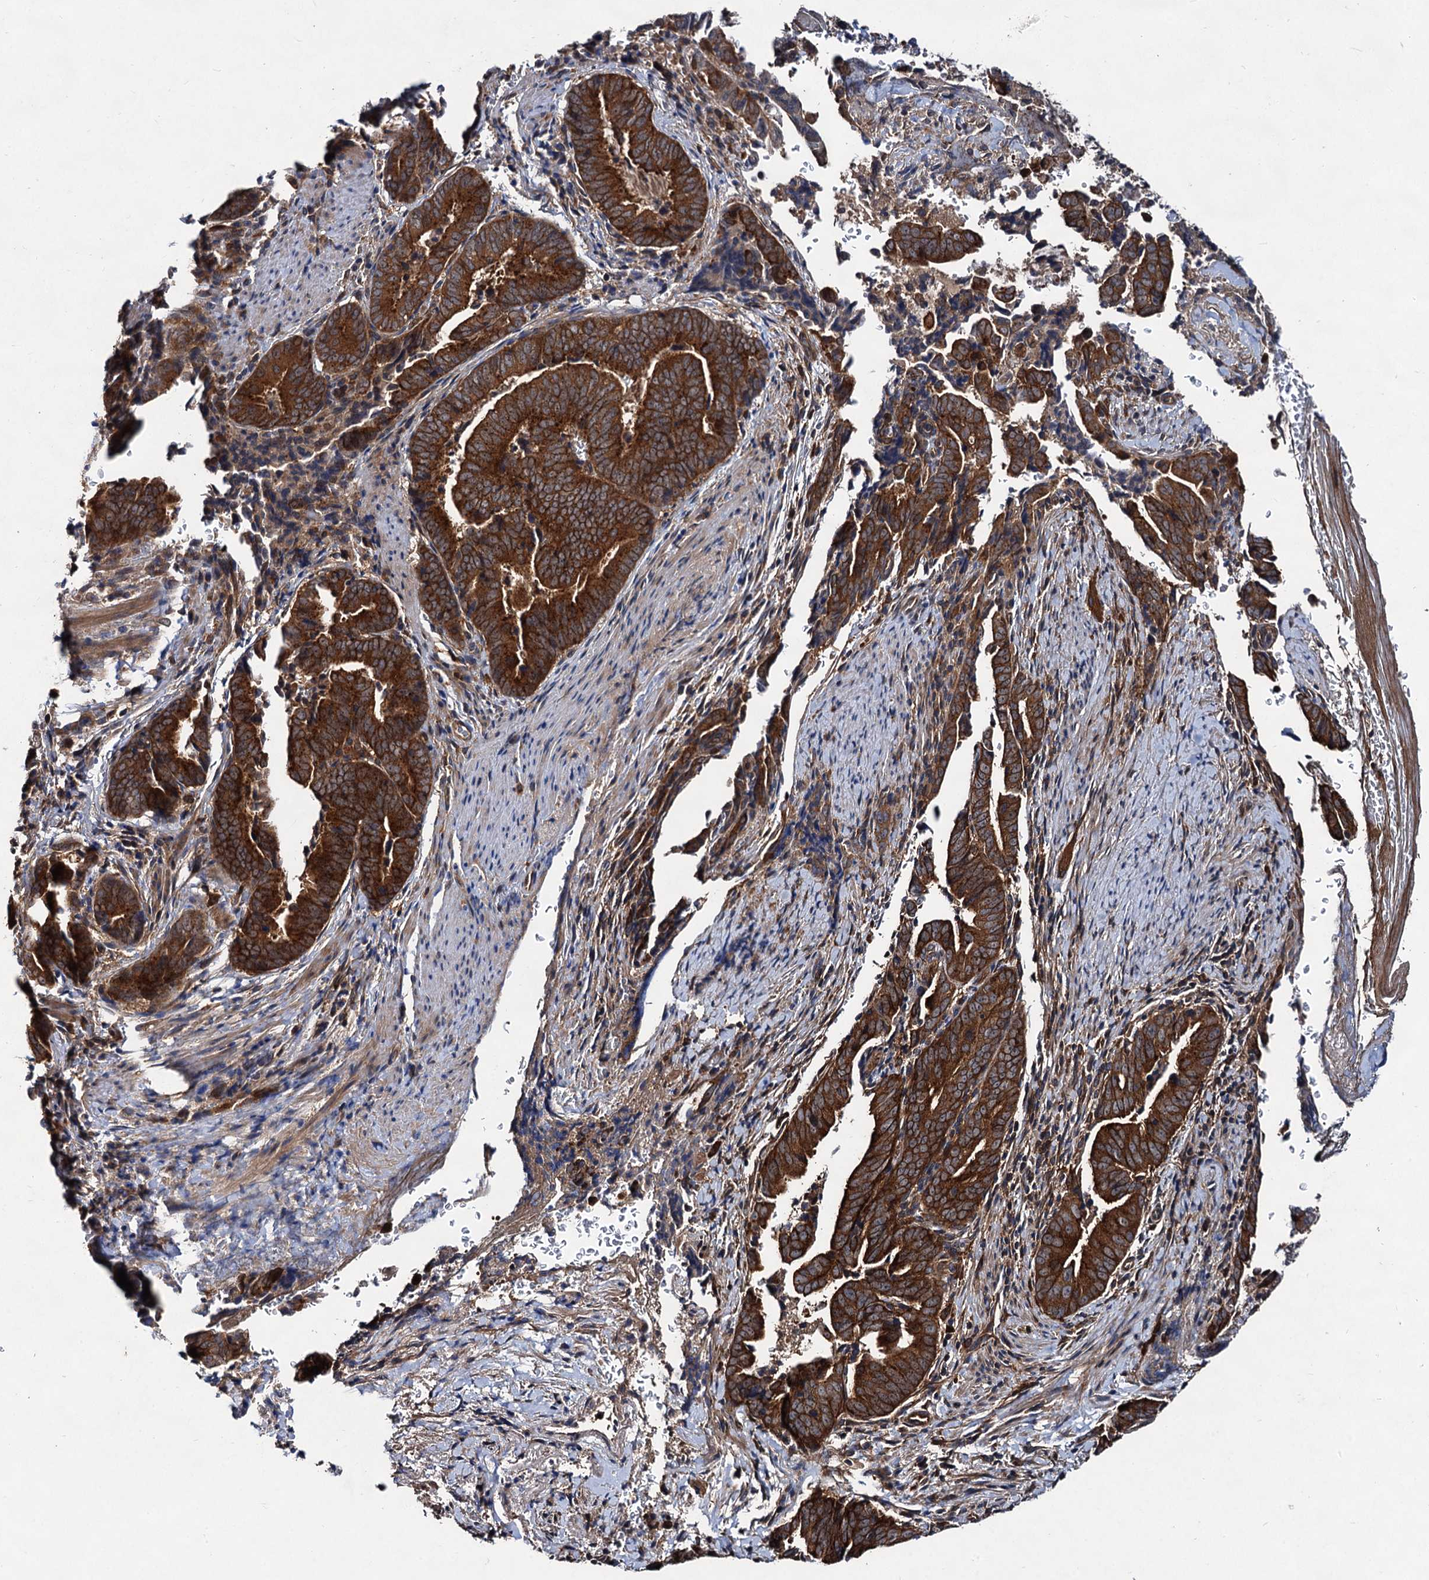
{"staining": {"intensity": "strong", "quantity": ">75%", "location": "cytoplasmic/membranous"}, "tissue": "pancreatic cancer", "cell_type": "Tumor cells", "image_type": "cancer", "snomed": [{"axis": "morphology", "description": "Adenocarcinoma, NOS"}, {"axis": "topography", "description": "Pancreas"}], "caption": "Brown immunohistochemical staining in adenocarcinoma (pancreatic) reveals strong cytoplasmic/membranous expression in about >75% of tumor cells.", "gene": "VPS29", "patient": {"sex": "female", "age": 63}}